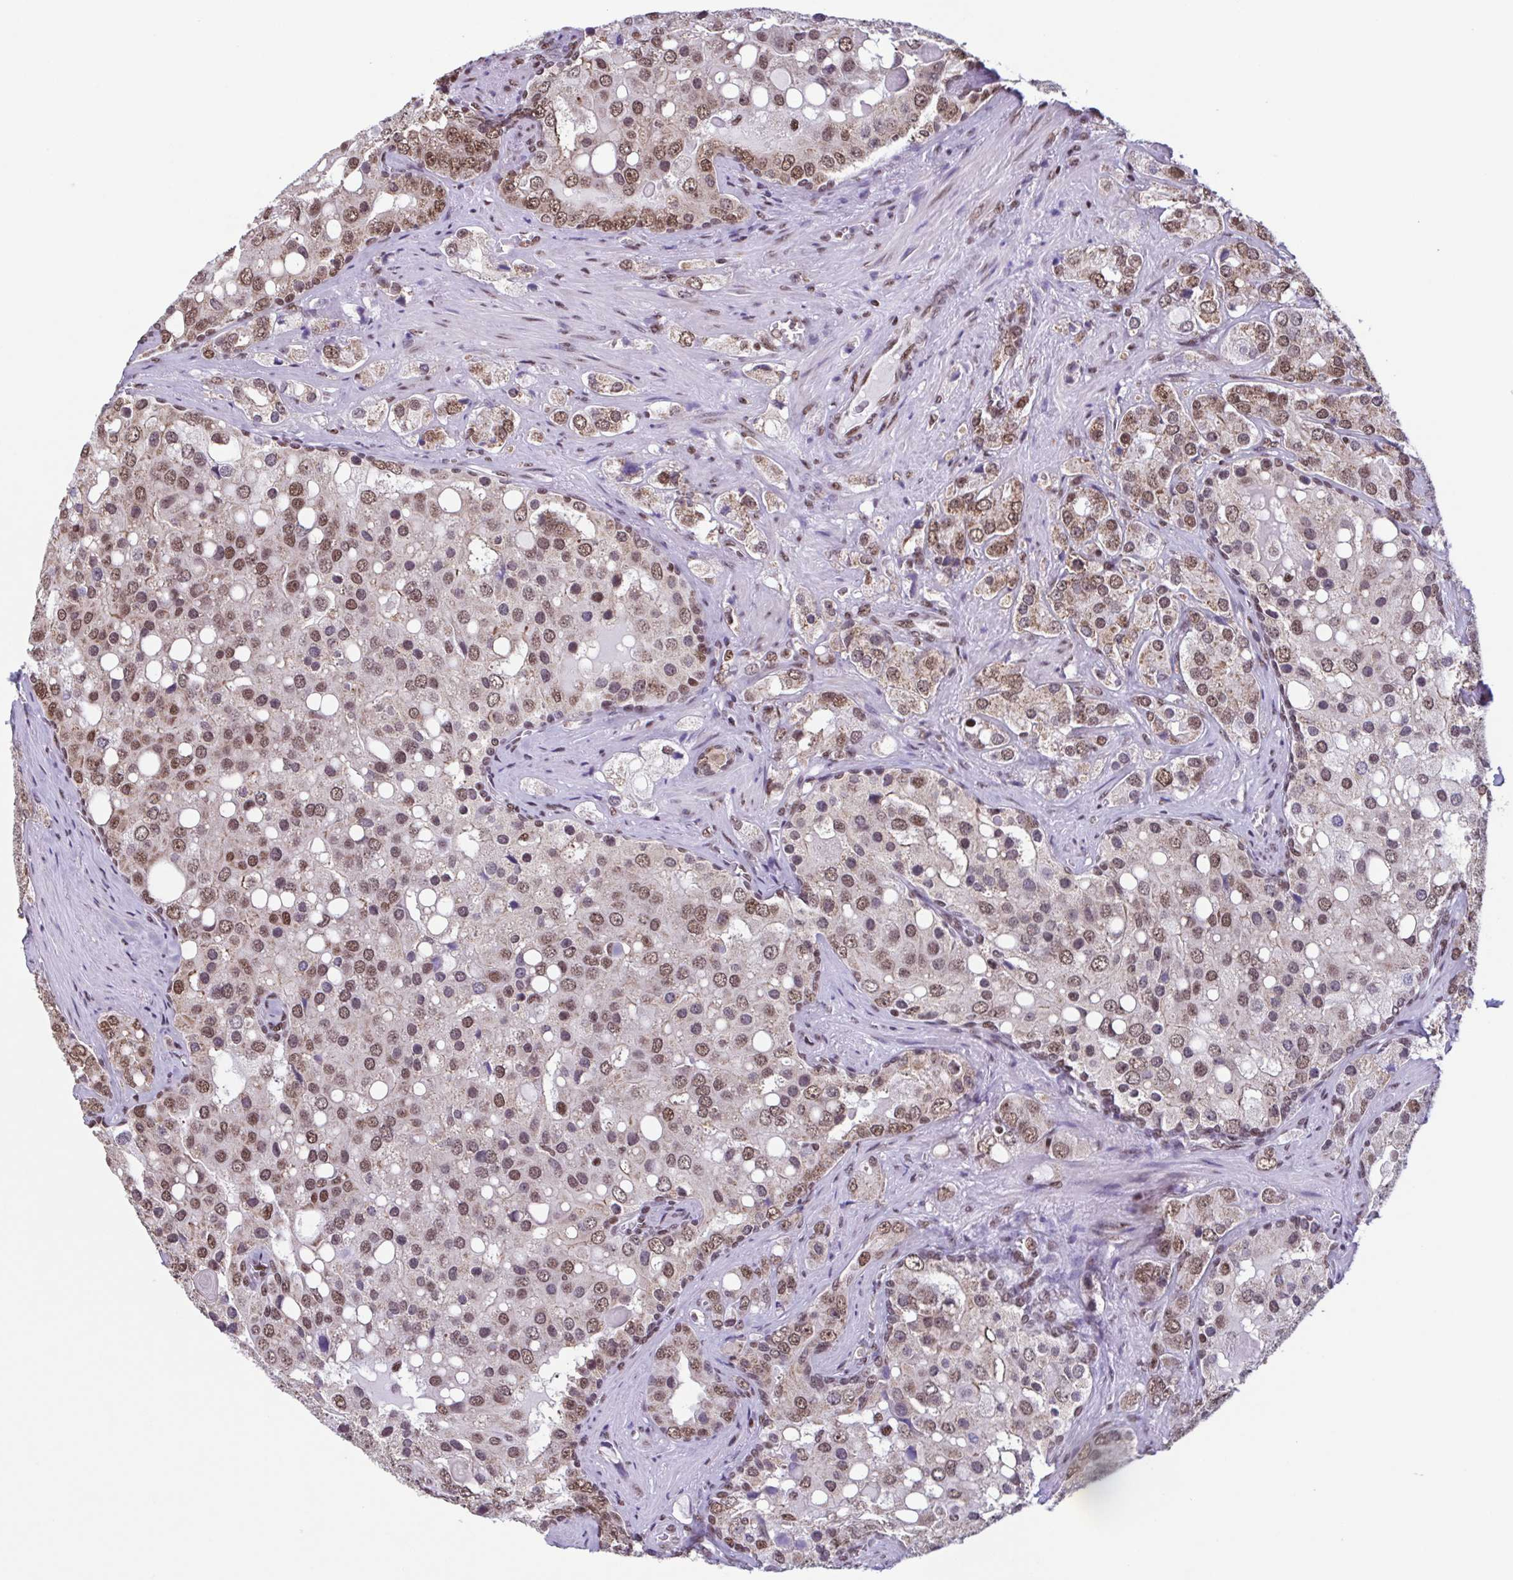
{"staining": {"intensity": "moderate", "quantity": ">75%", "location": "nuclear"}, "tissue": "prostate cancer", "cell_type": "Tumor cells", "image_type": "cancer", "snomed": [{"axis": "morphology", "description": "Adenocarcinoma, High grade"}, {"axis": "topography", "description": "Prostate"}], "caption": "The immunohistochemical stain highlights moderate nuclear expression in tumor cells of high-grade adenocarcinoma (prostate) tissue. The staining was performed using DAB, with brown indicating positive protein expression. Nuclei are stained blue with hematoxylin.", "gene": "TIMM21", "patient": {"sex": "male", "age": 67}}